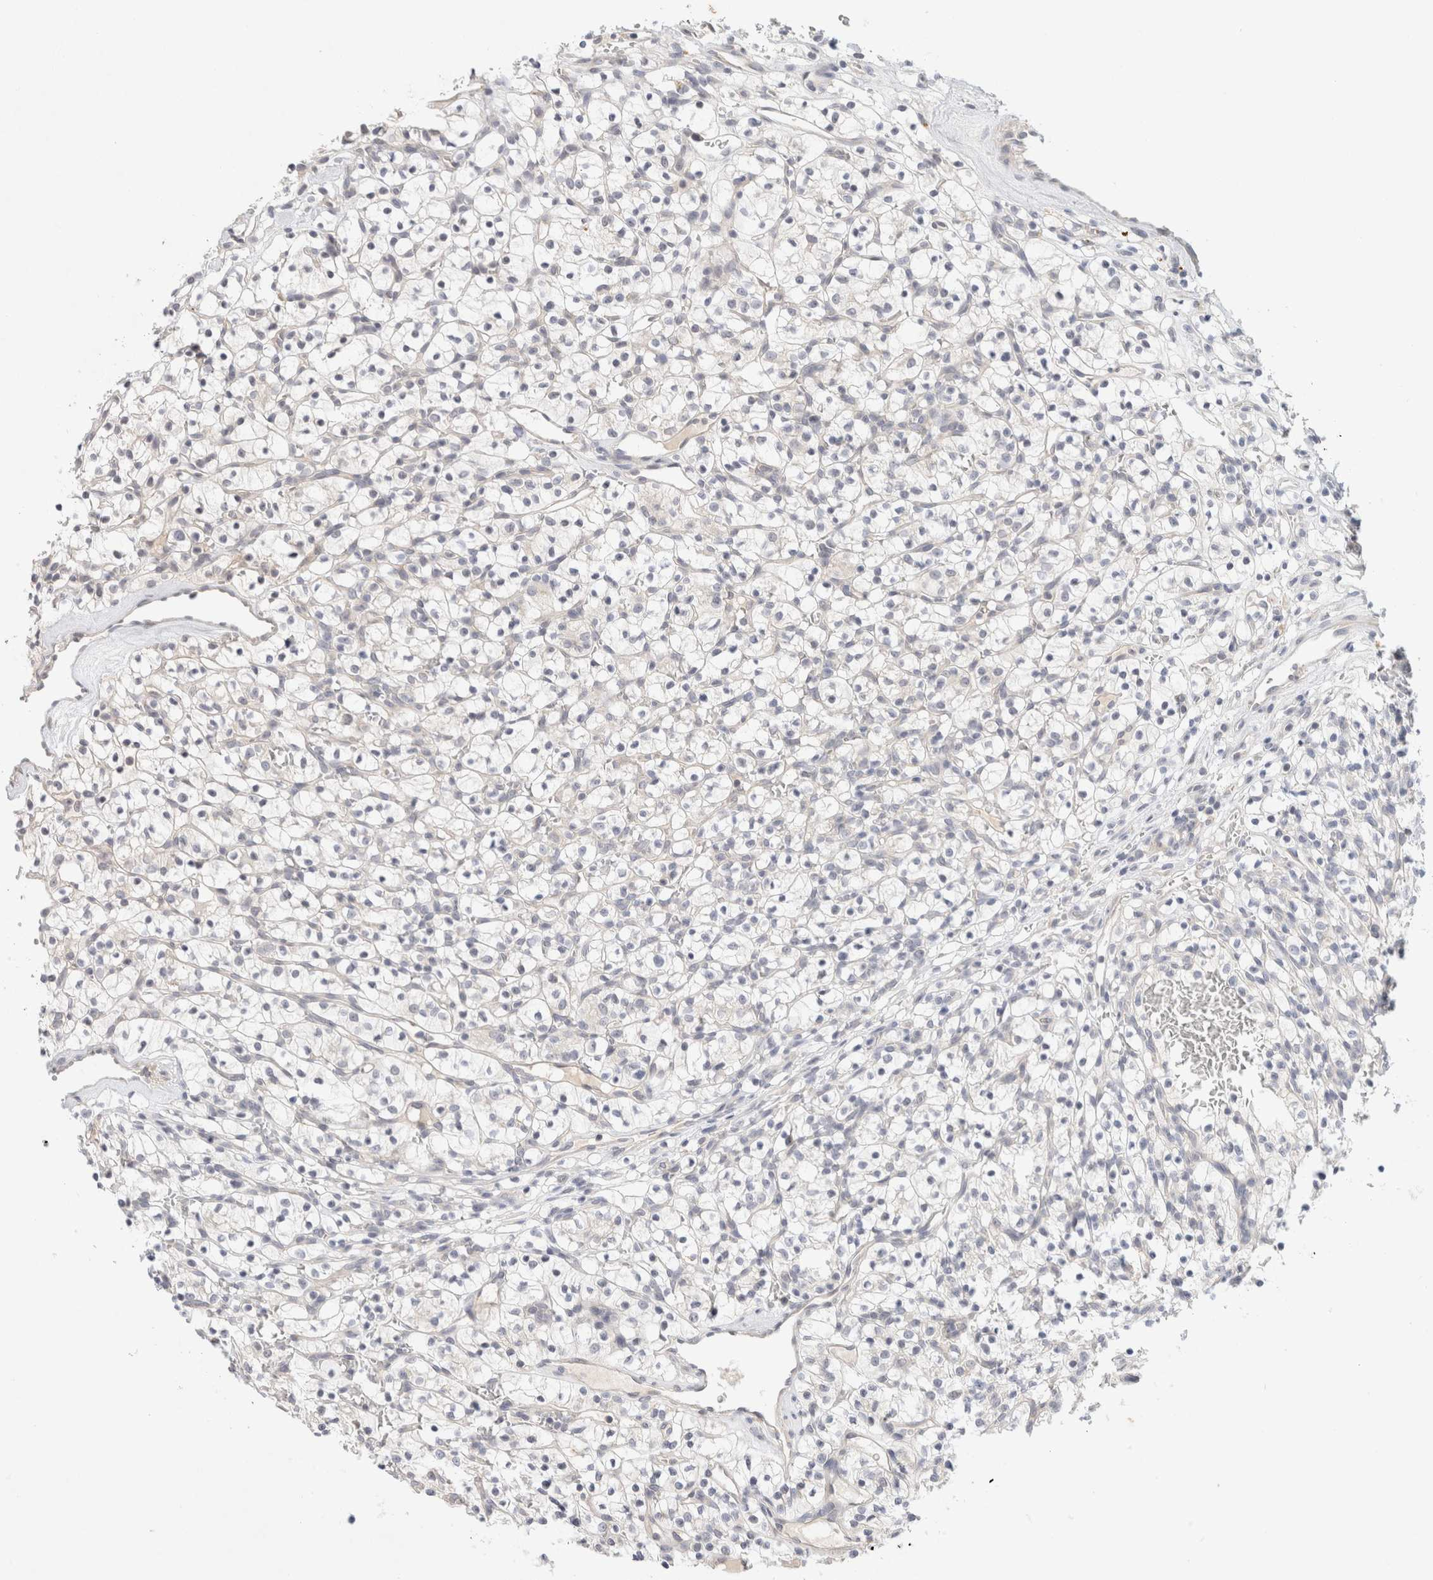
{"staining": {"intensity": "negative", "quantity": "none", "location": "none"}, "tissue": "renal cancer", "cell_type": "Tumor cells", "image_type": "cancer", "snomed": [{"axis": "morphology", "description": "Adenocarcinoma, NOS"}, {"axis": "topography", "description": "Kidney"}], "caption": "Immunohistochemical staining of human adenocarcinoma (renal) demonstrates no significant expression in tumor cells. The staining was performed using DAB (3,3'-diaminobenzidine) to visualize the protein expression in brown, while the nuclei were stained in blue with hematoxylin (Magnification: 20x).", "gene": "SPRTN", "patient": {"sex": "female", "age": 57}}